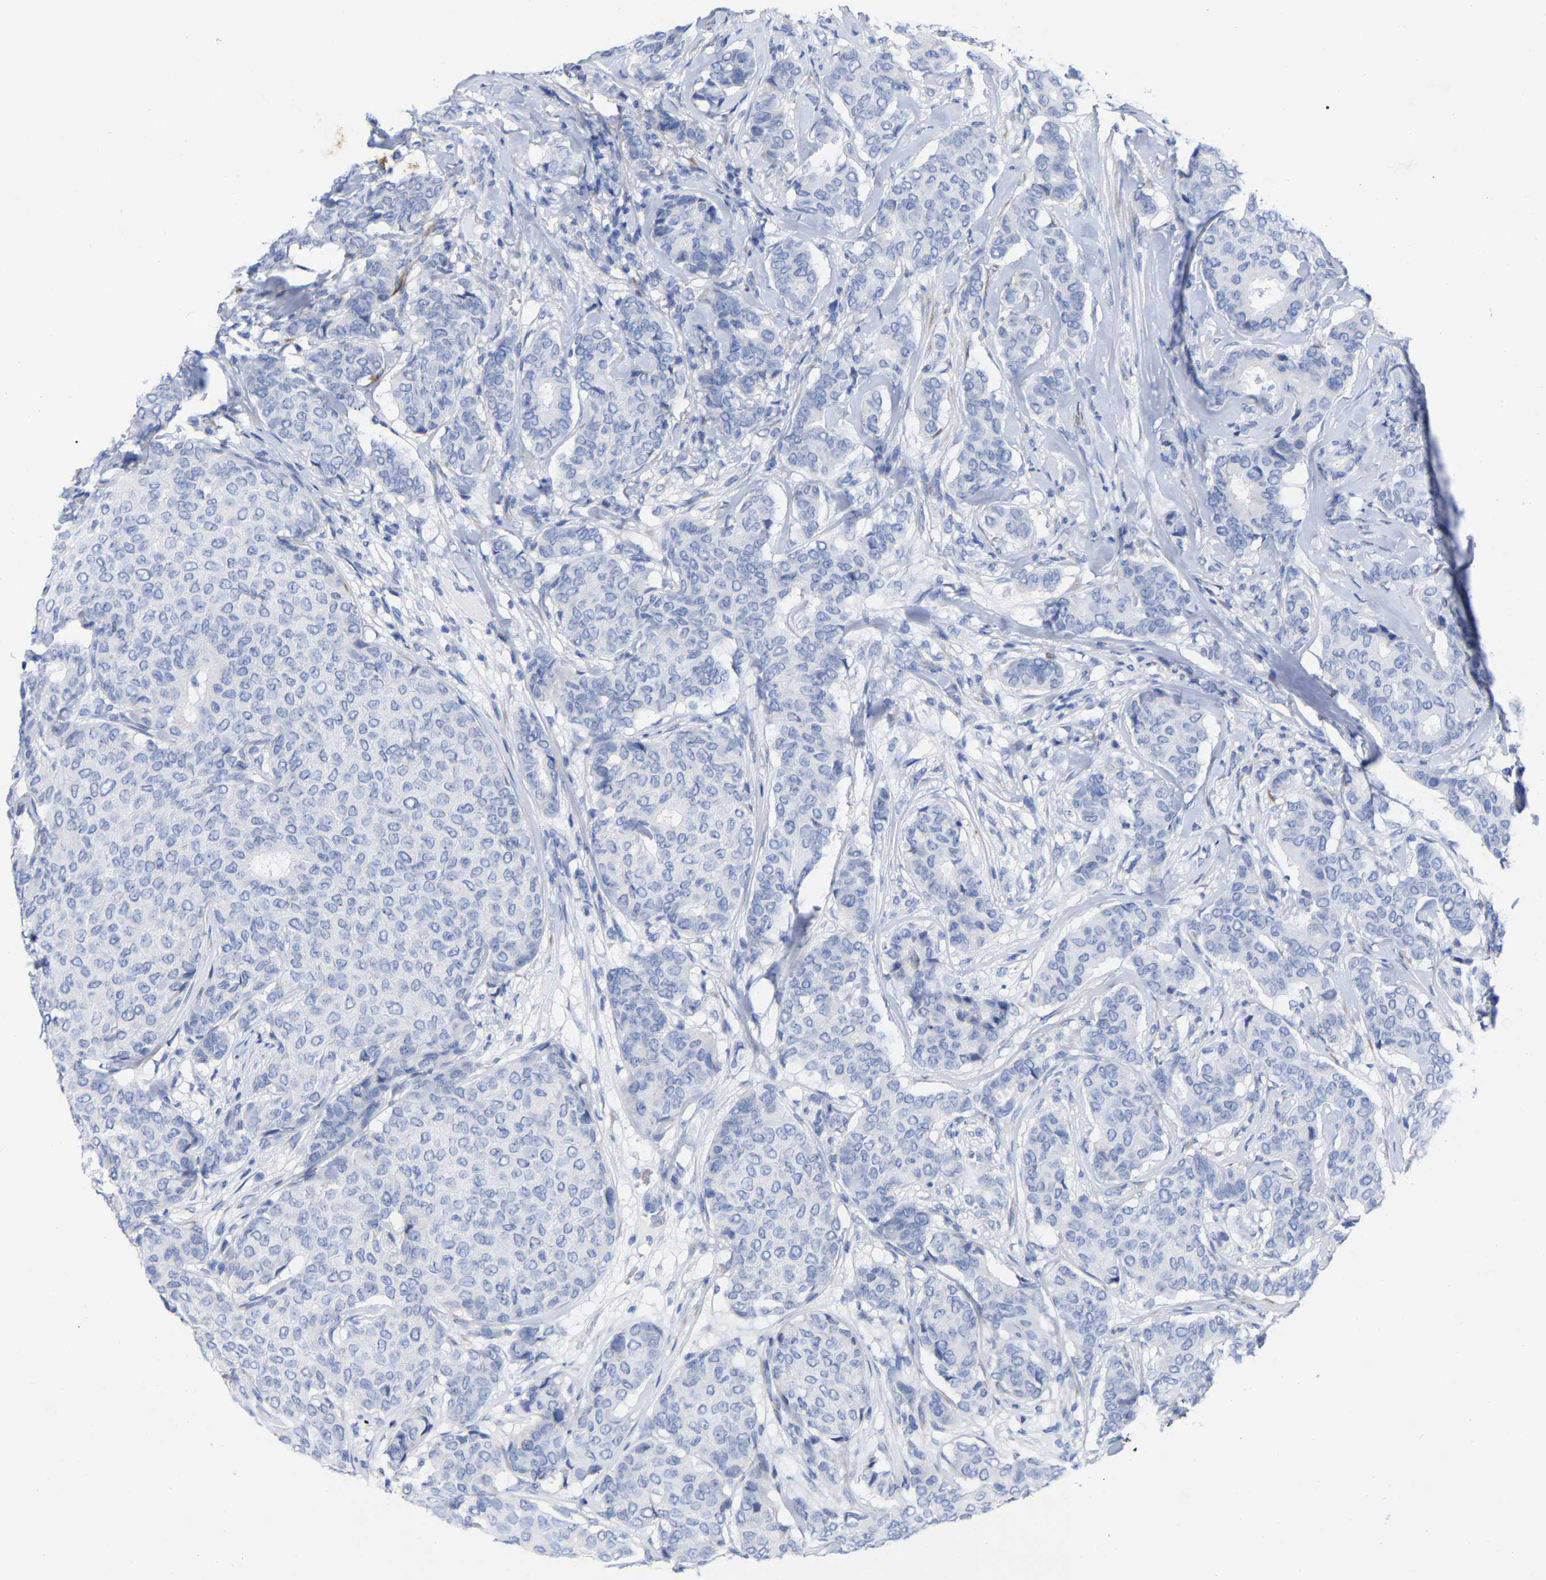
{"staining": {"intensity": "negative", "quantity": "none", "location": "none"}, "tissue": "breast cancer", "cell_type": "Tumor cells", "image_type": "cancer", "snomed": [{"axis": "morphology", "description": "Duct carcinoma"}, {"axis": "topography", "description": "Breast"}], "caption": "IHC of human breast cancer (intraductal carcinoma) exhibits no staining in tumor cells.", "gene": "HAPLN1", "patient": {"sex": "female", "age": 75}}